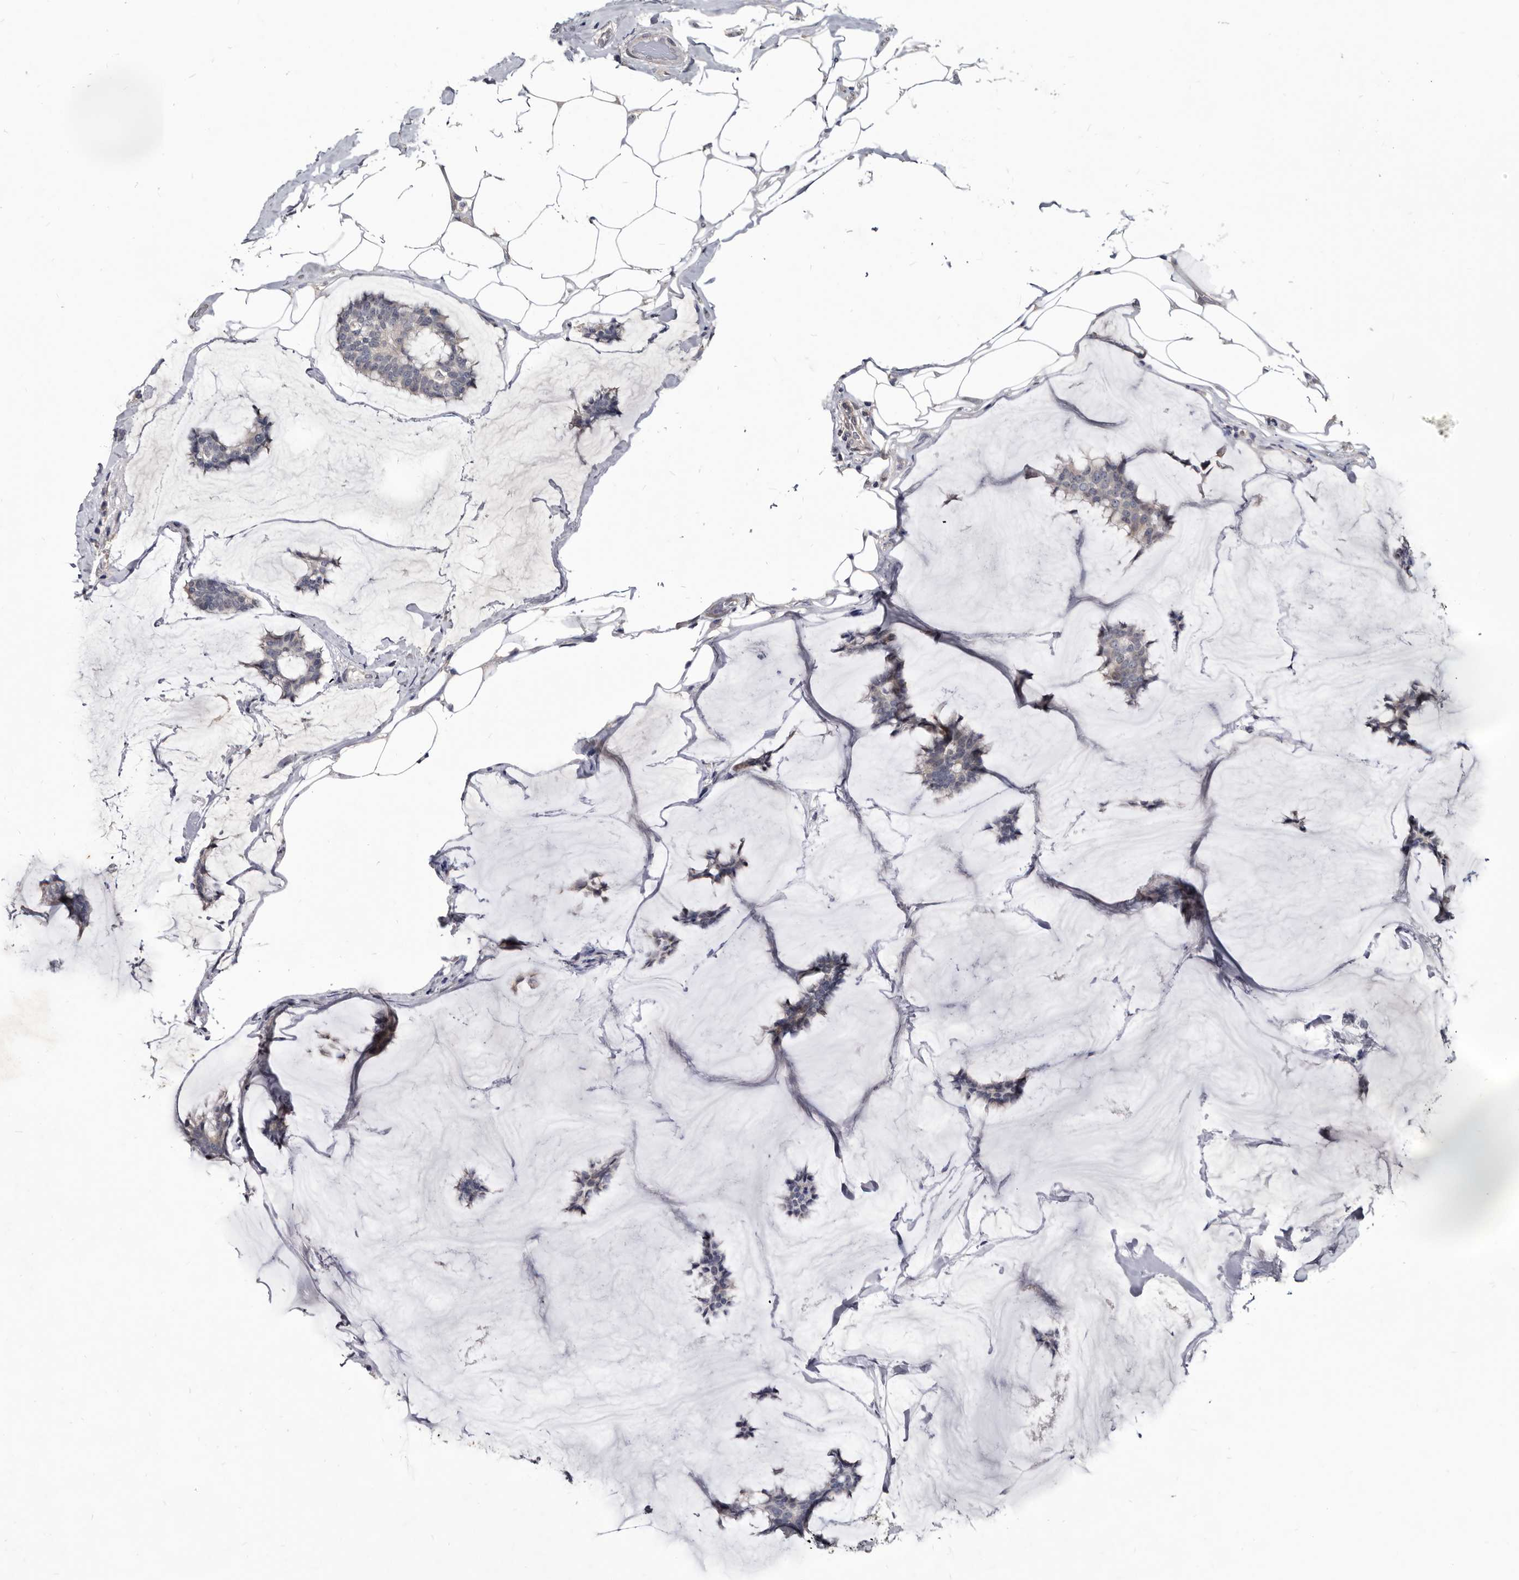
{"staining": {"intensity": "negative", "quantity": "none", "location": "none"}, "tissue": "breast cancer", "cell_type": "Tumor cells", "image_type": "cancer", "snomed": [{"axis": "morphology", "description": "Duct carcinoma"}, {"axis": "topography", "description": "Breast"}], "caption": "High magnification brightfield microscopy of breast cancer stained with DAB (3,3'-diaminobenzidine) (brown) and counterstained with hematoxylin (blue): tumor cells show no significant staining.", "gene": "PROM1", "patient": {"sex": "female", "age": 93}}